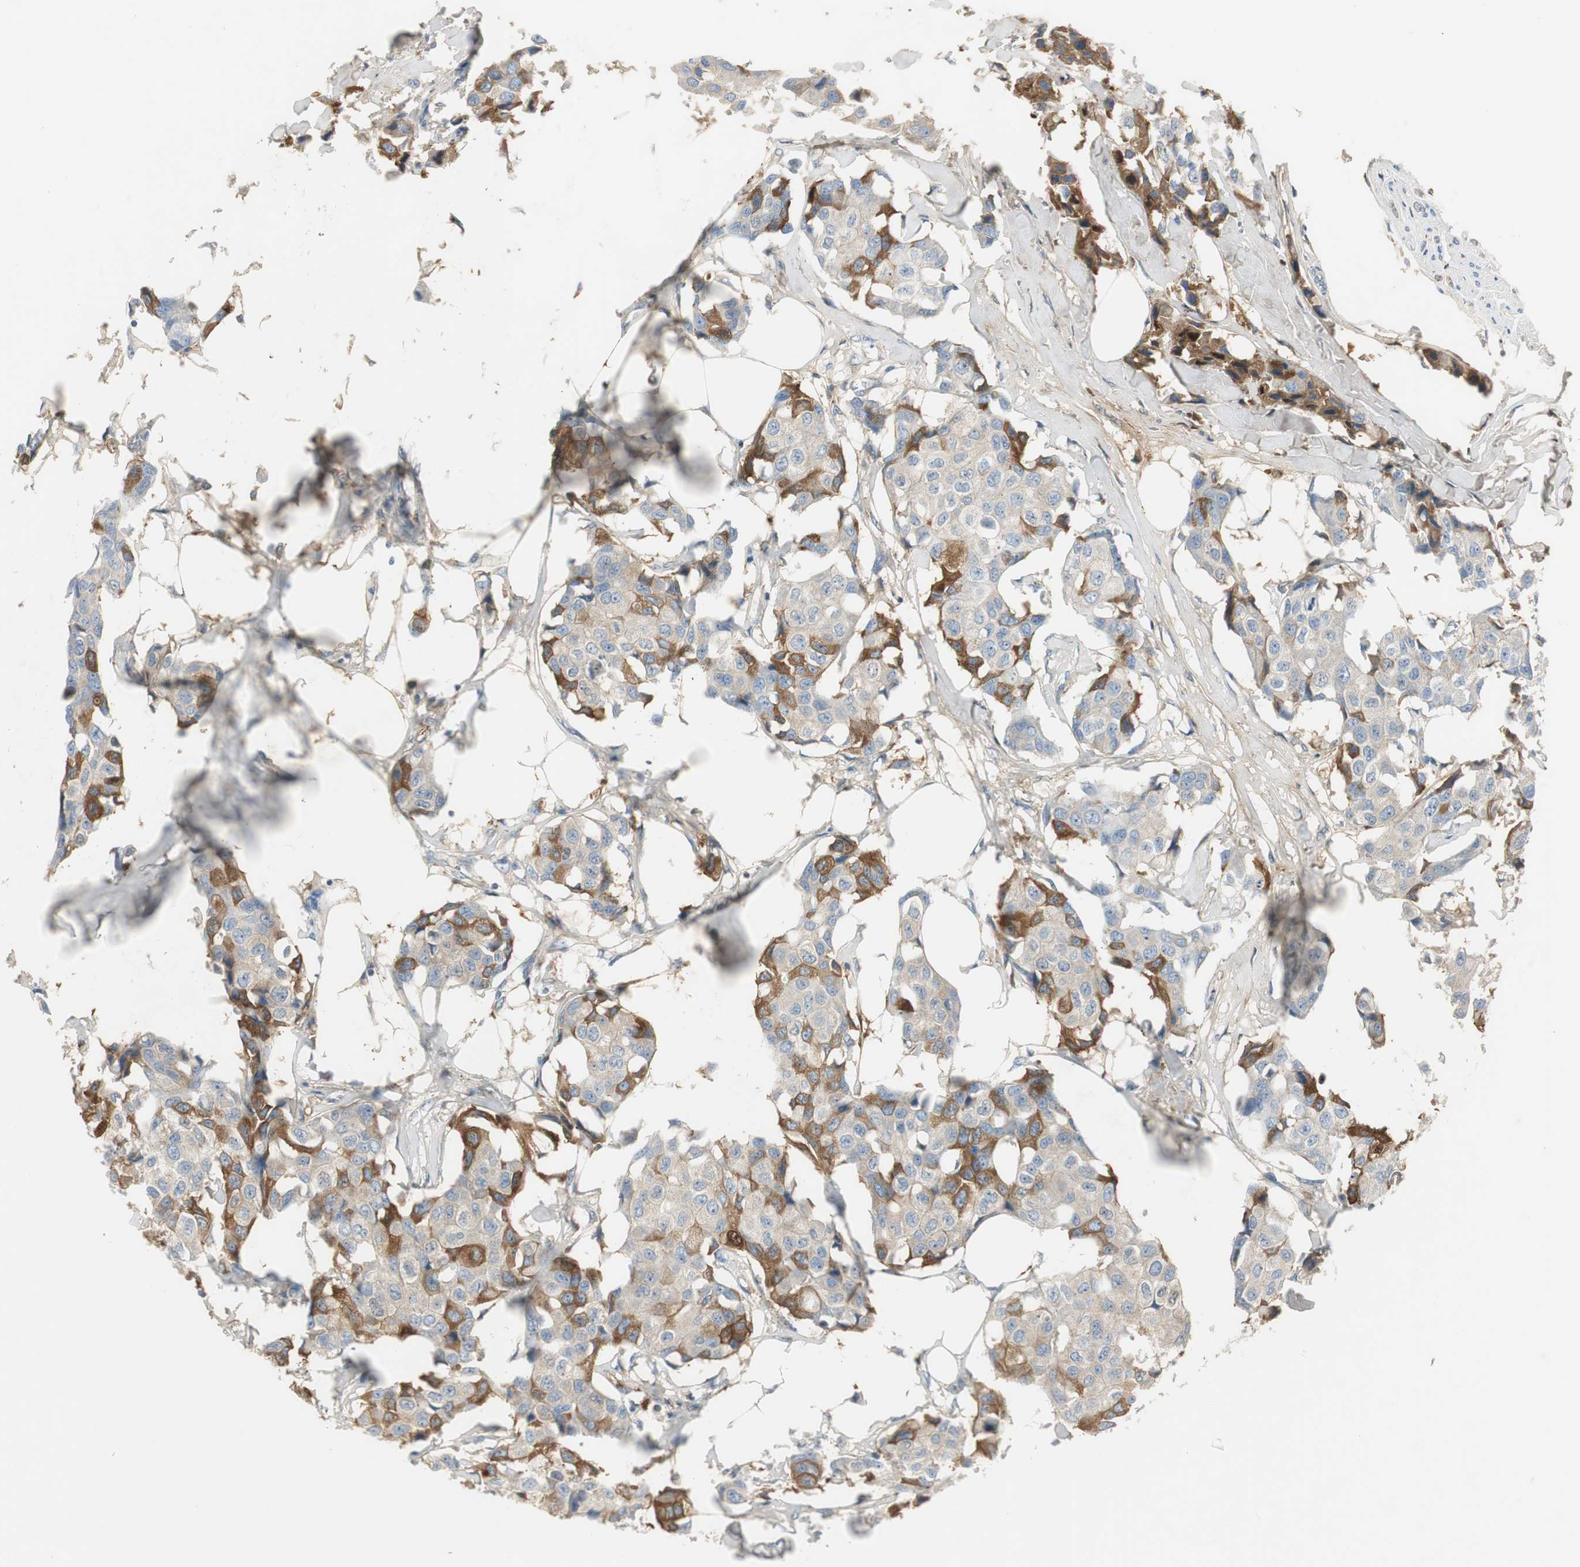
{"staining": {"intensity": "moderate", "quantity": ">75%", "location": "cytoplasmic/membranous"}, "tissue": "breast cancer", "cell_type": "Tumor cells", "image_type": "cancer", "snomed": [{"axis": "morphology", "description": "Duct carcinoma"}, {"axis": "topography", "description": "Breast"}], "caption": "This photomicrograph exhibits breast infiltrating ductal carcinoma stained with immunohistochemistry (IHC) to label a protein in brown. The cytoplasmic/membranous of tumor cells show moderate positivity for the protein. Nuclei are counter-stained blue.", "gene": "SERPINF1", "patient": {"sex": "female", "age": 80}}